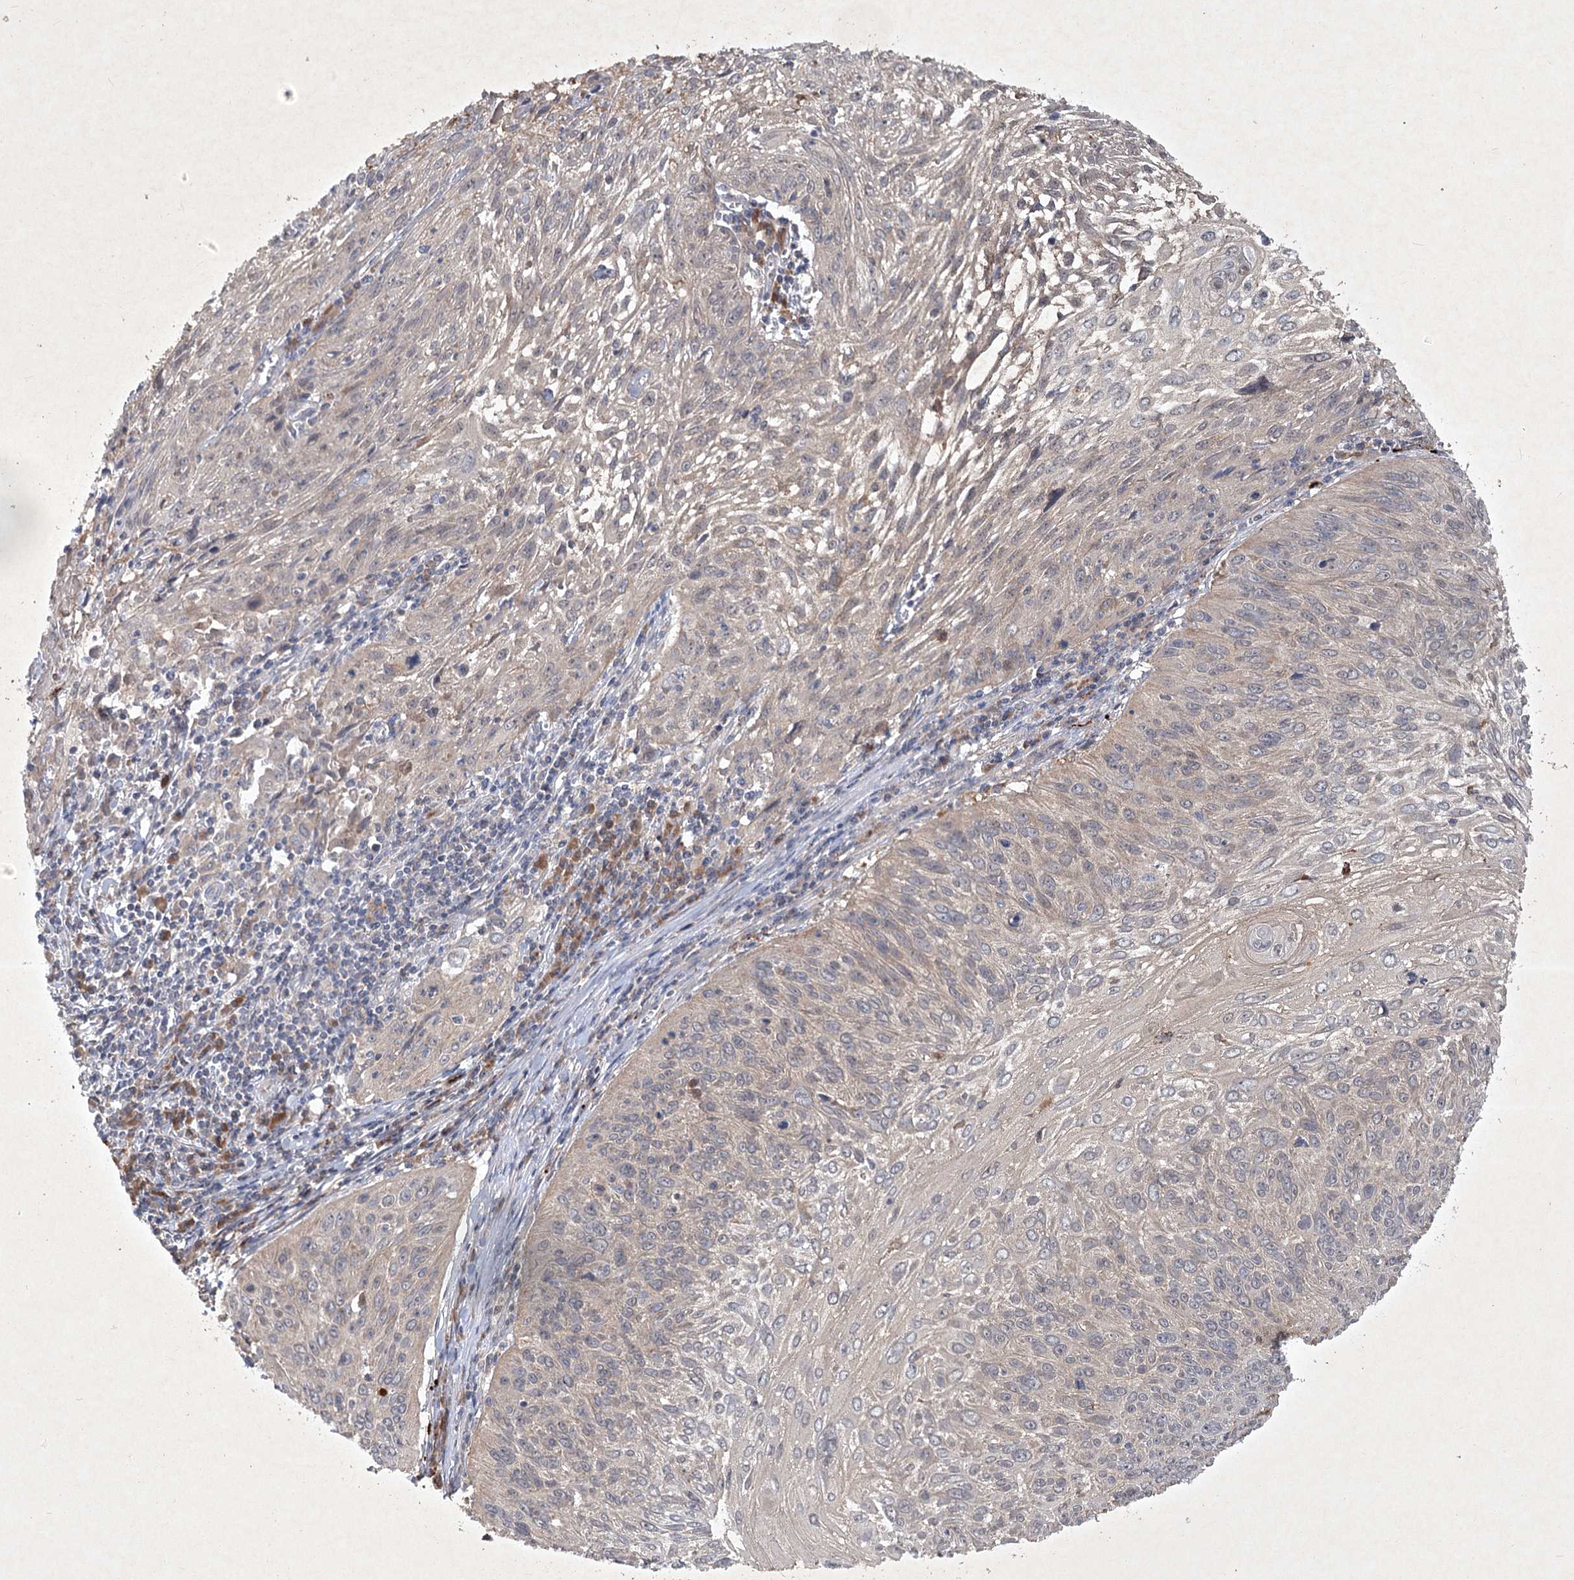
{"staining": {"intensity": "negative", "quantity": "none", "location": "none"}, "tissue": "cervical cancer", "cell_type": "Tumor cells", "image_type": "cancer", "snomed": [{"axis": "morphology", "description": "Squamous cell carcinoma, NOS"}, {"axis": "topography", "description": "Cervix"}], "caption": "Immunohistochemical staining of human cervical cancer demonstrates no significant staining in tumor cells.", "gene": "PYROXD2", "patient": {"sex": "female", "age": 51}}